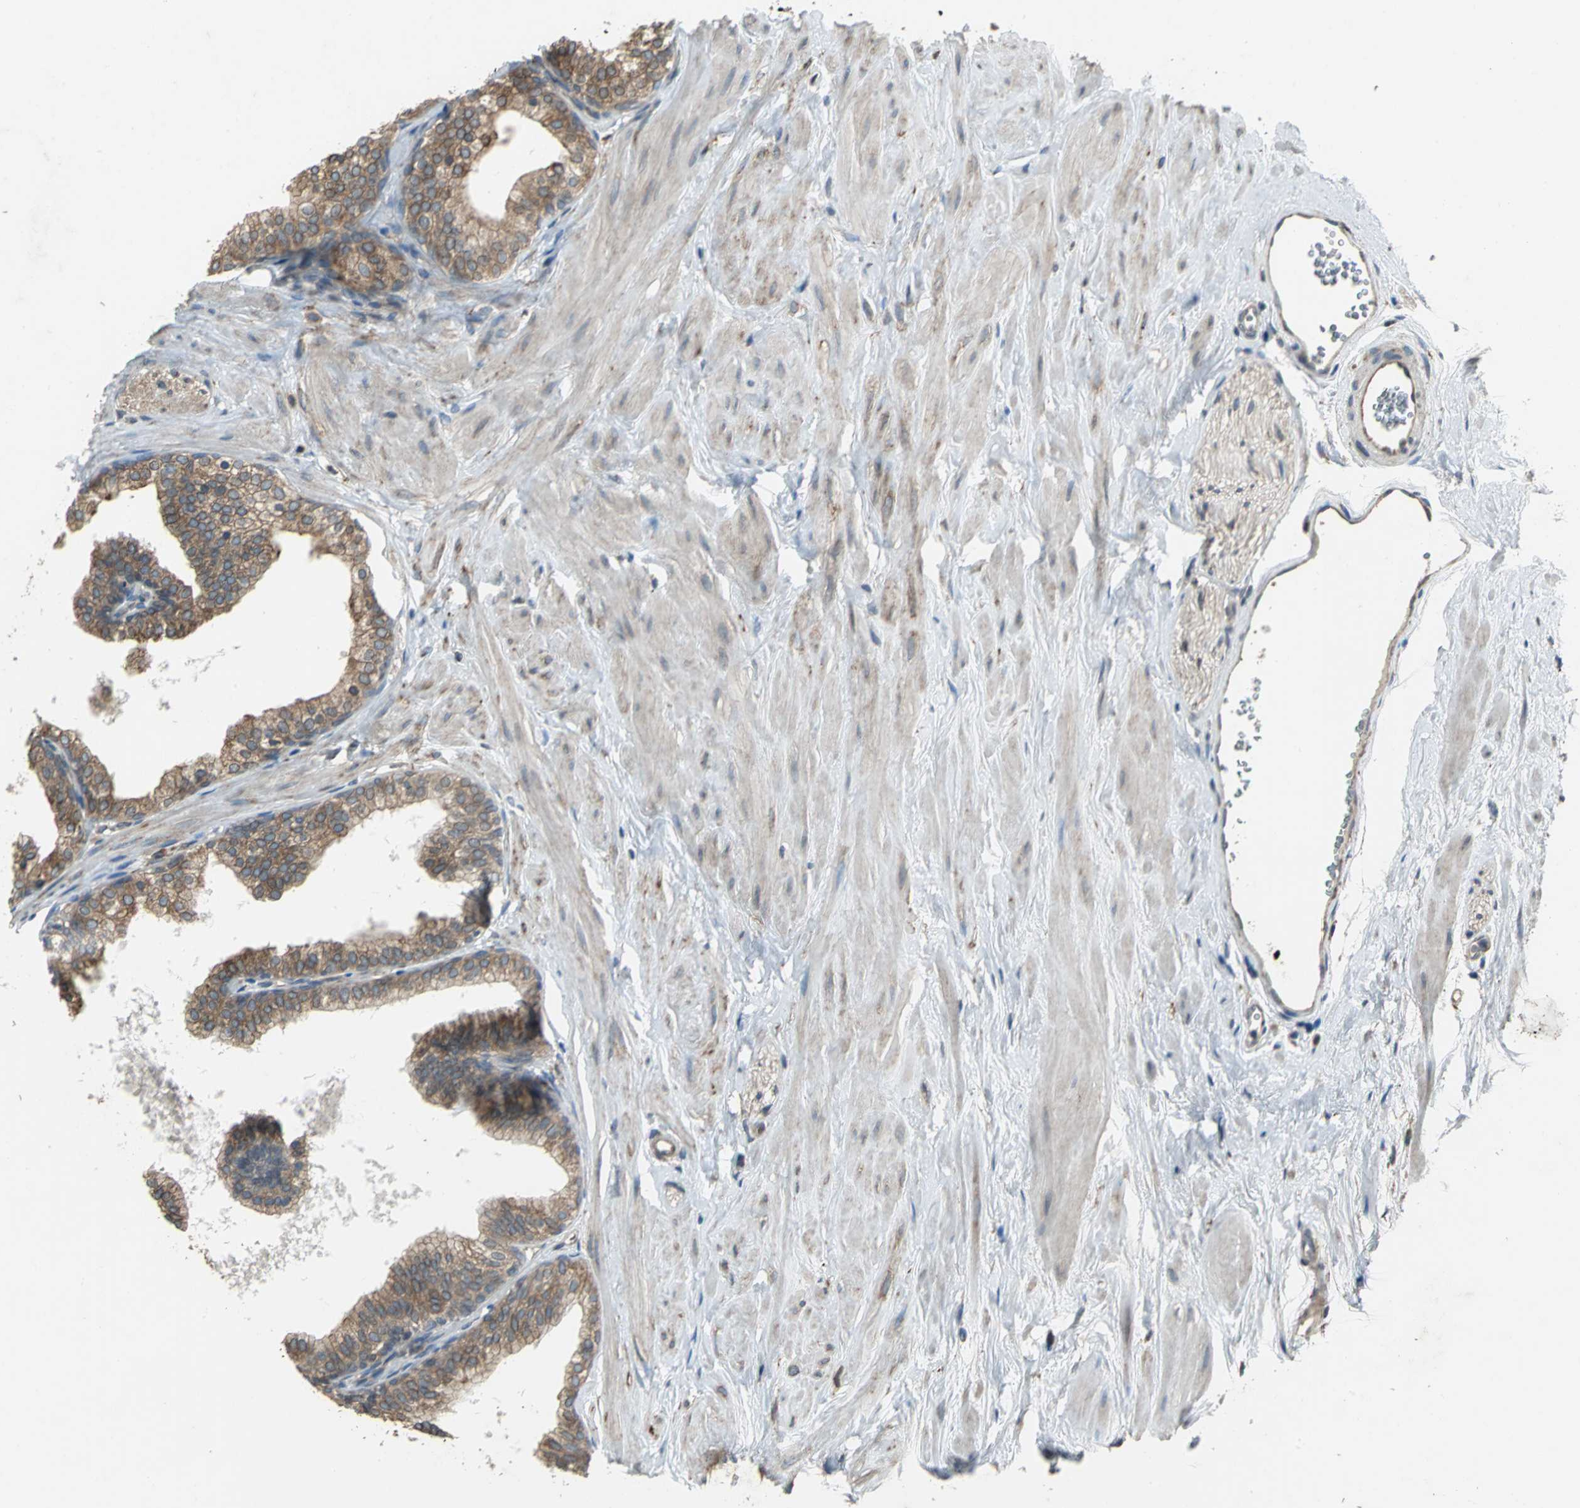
{"staining": {"intensity": "moderate", "quantity": ">75%", "location": "cytoplasmic/membranous"}, "tissue": "prostate", "cell_type": "Glandular cells", "image_type": "normal", "snomed": [{"axis": "morphology", "description": "Normal tissue, NOS"}, {"axis": "topography", "description": "Prostate"}], "caption": "Moderate cytoplasmic/membranous expression for a protein is identified in about >75% of glandular cells of normal prostate using IHC.", "gene": "SYVN1", "patient": {"sex": "male", "age": 60}}